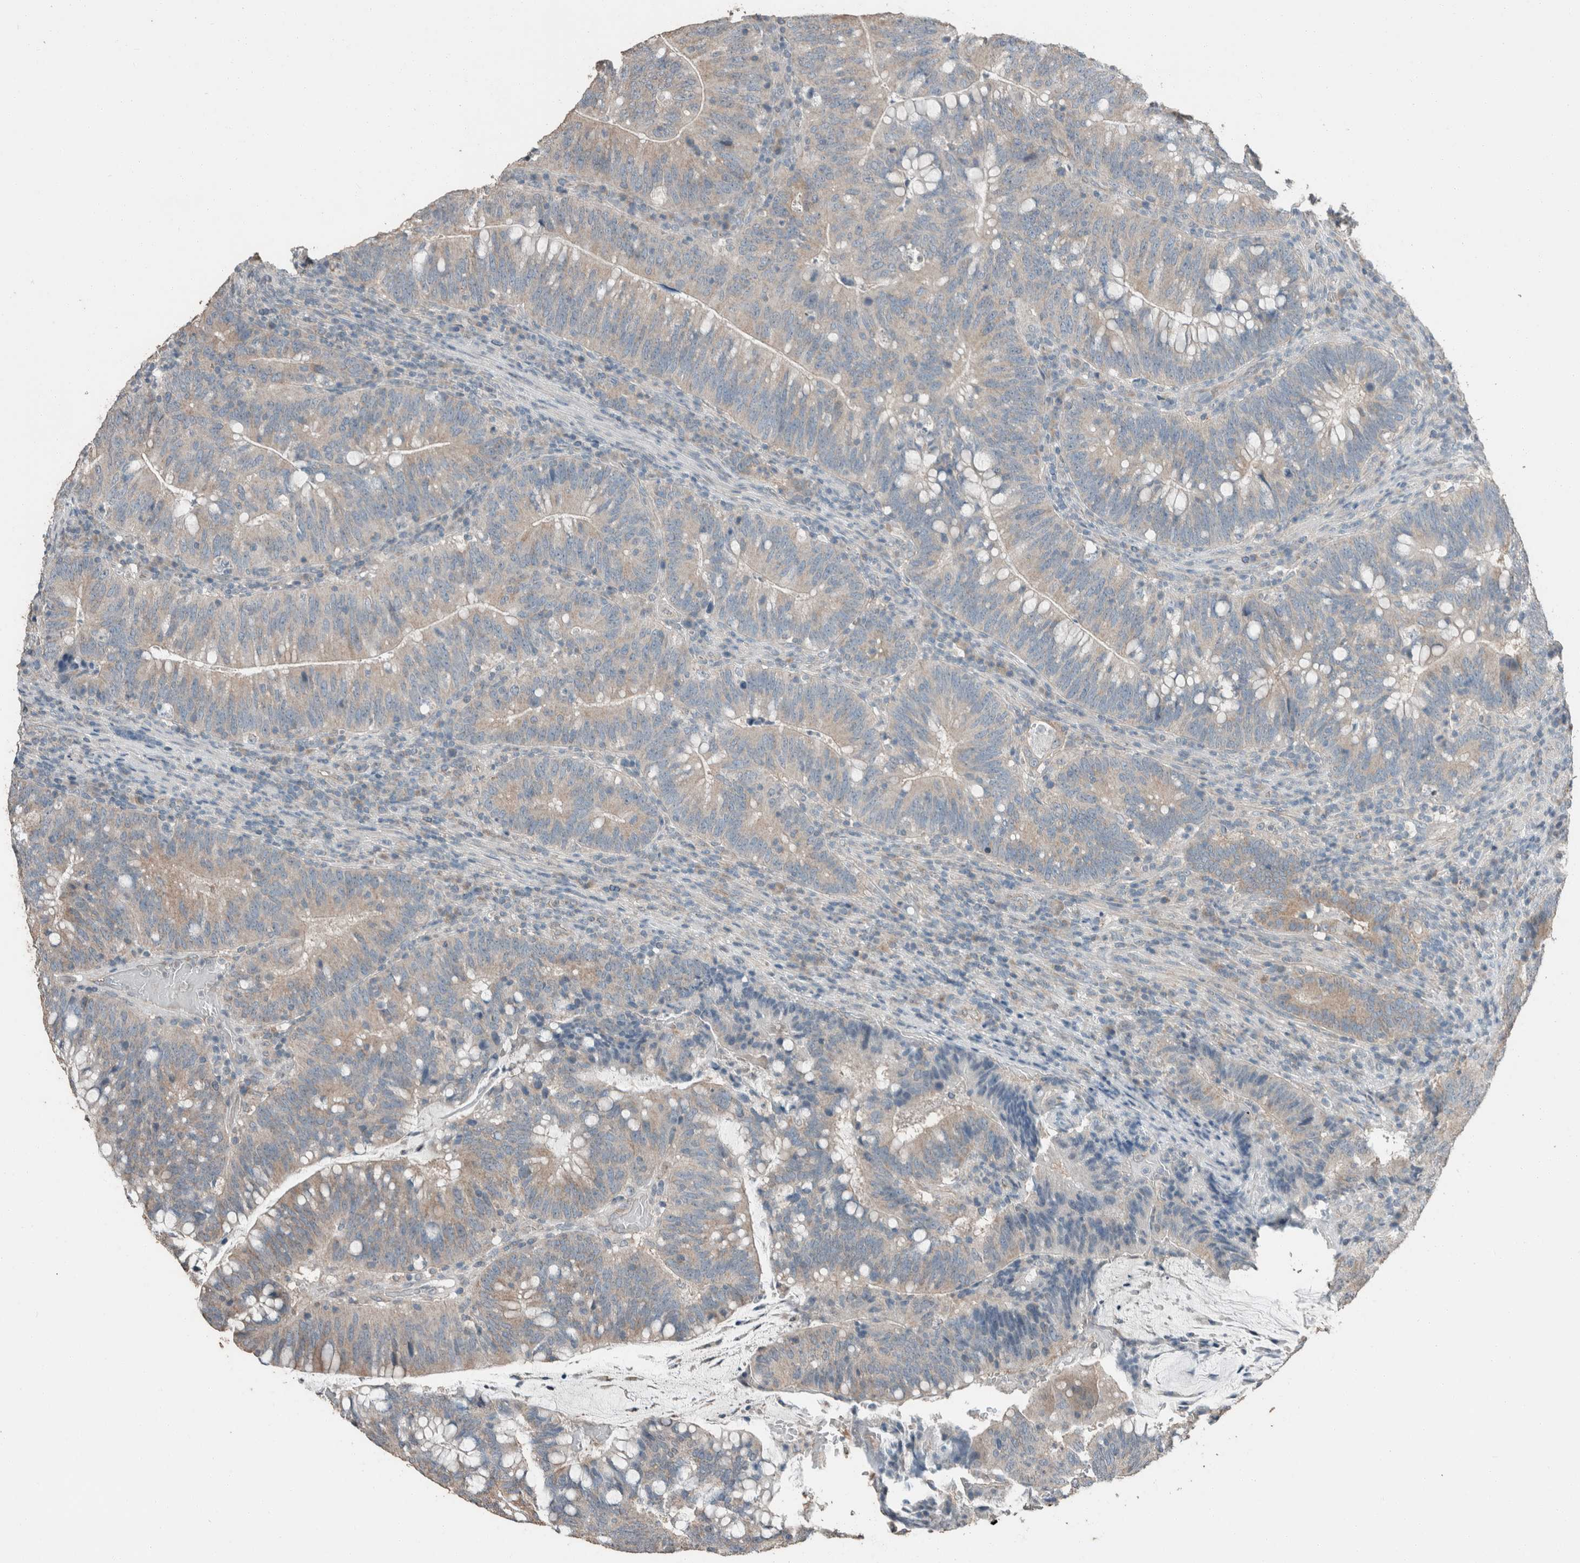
{"staining": {"intensity": "weak", "quantity": "25%-75%", "location": "cytoplasmic/membranous"}, "tissue": "colorectal cancer", "cell_type": "Tumor cells", "image_type": "cancer", "snomed": [{"axis": "morphology", "description": "Adenocarcinoma, NOS"}, {"axis": "topography", "description": "Colon"}], "caption": "A histopathology image of human colorectal cancer stained for a protein reveals weak cytoplasmic/membranous brown staining in tumor cells. (Brightfield microscopy of DAB IHC at high magnification).", "gene": "ACVR2B", "patient": {"sex": "female", "age": 66}}